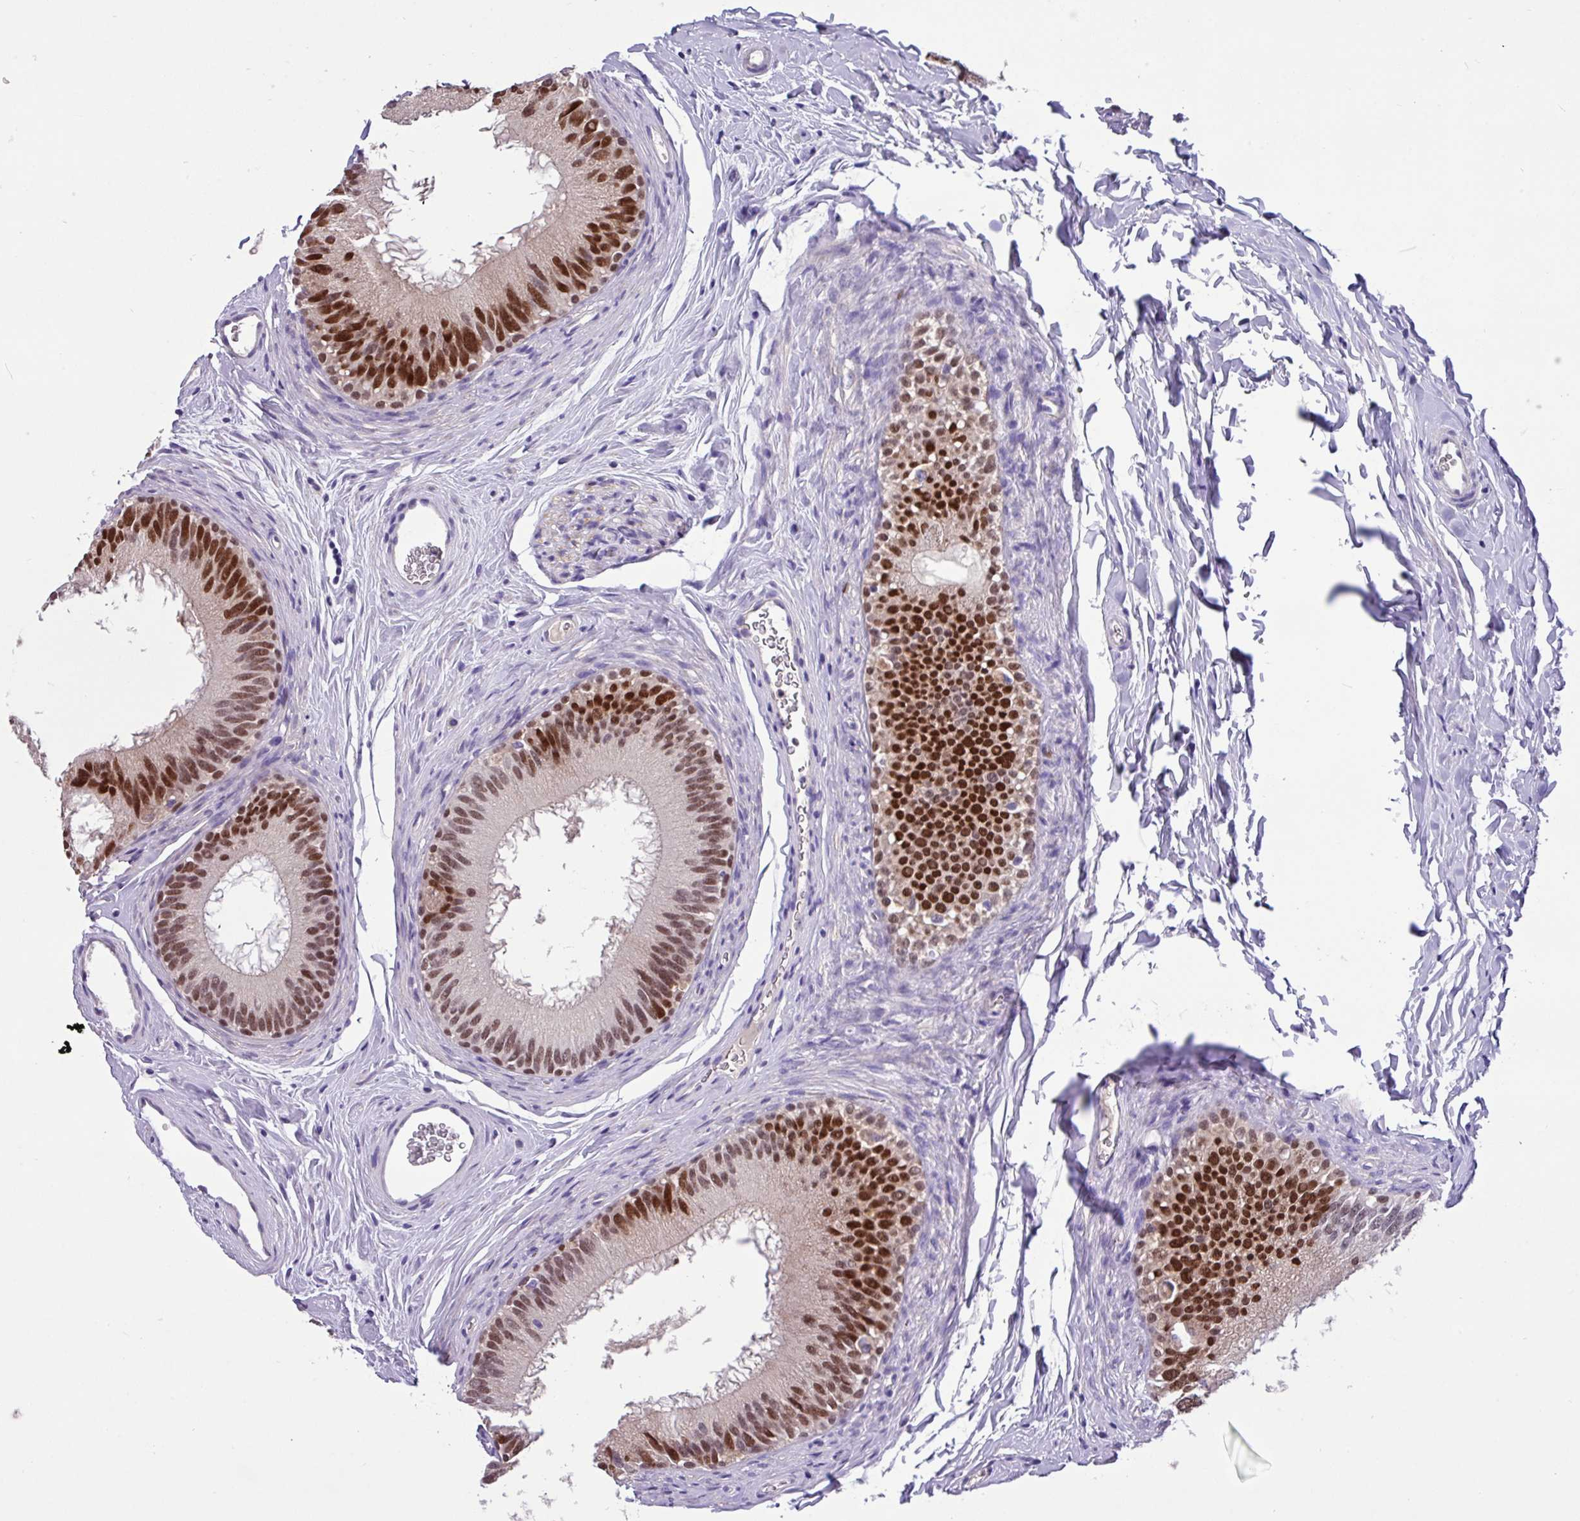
{"staining": {"intensity": "strong", "quantity": ">75%", "location": "nuclear"}, "tissue": "epididymis", "cell_type": "Glandular cells", "image_type": "normal", "snomed": [{"axis": "morphology", "description": "Normal tissue, NOS"}, {"axis": "topography", "description": "Epididymis"}], "caption": "Benign epididymis exhibits strong nuclear staining in about >75% of glandular cells.", "gene": "PAX8", "patient": {"sex": "male", "age": 38}}